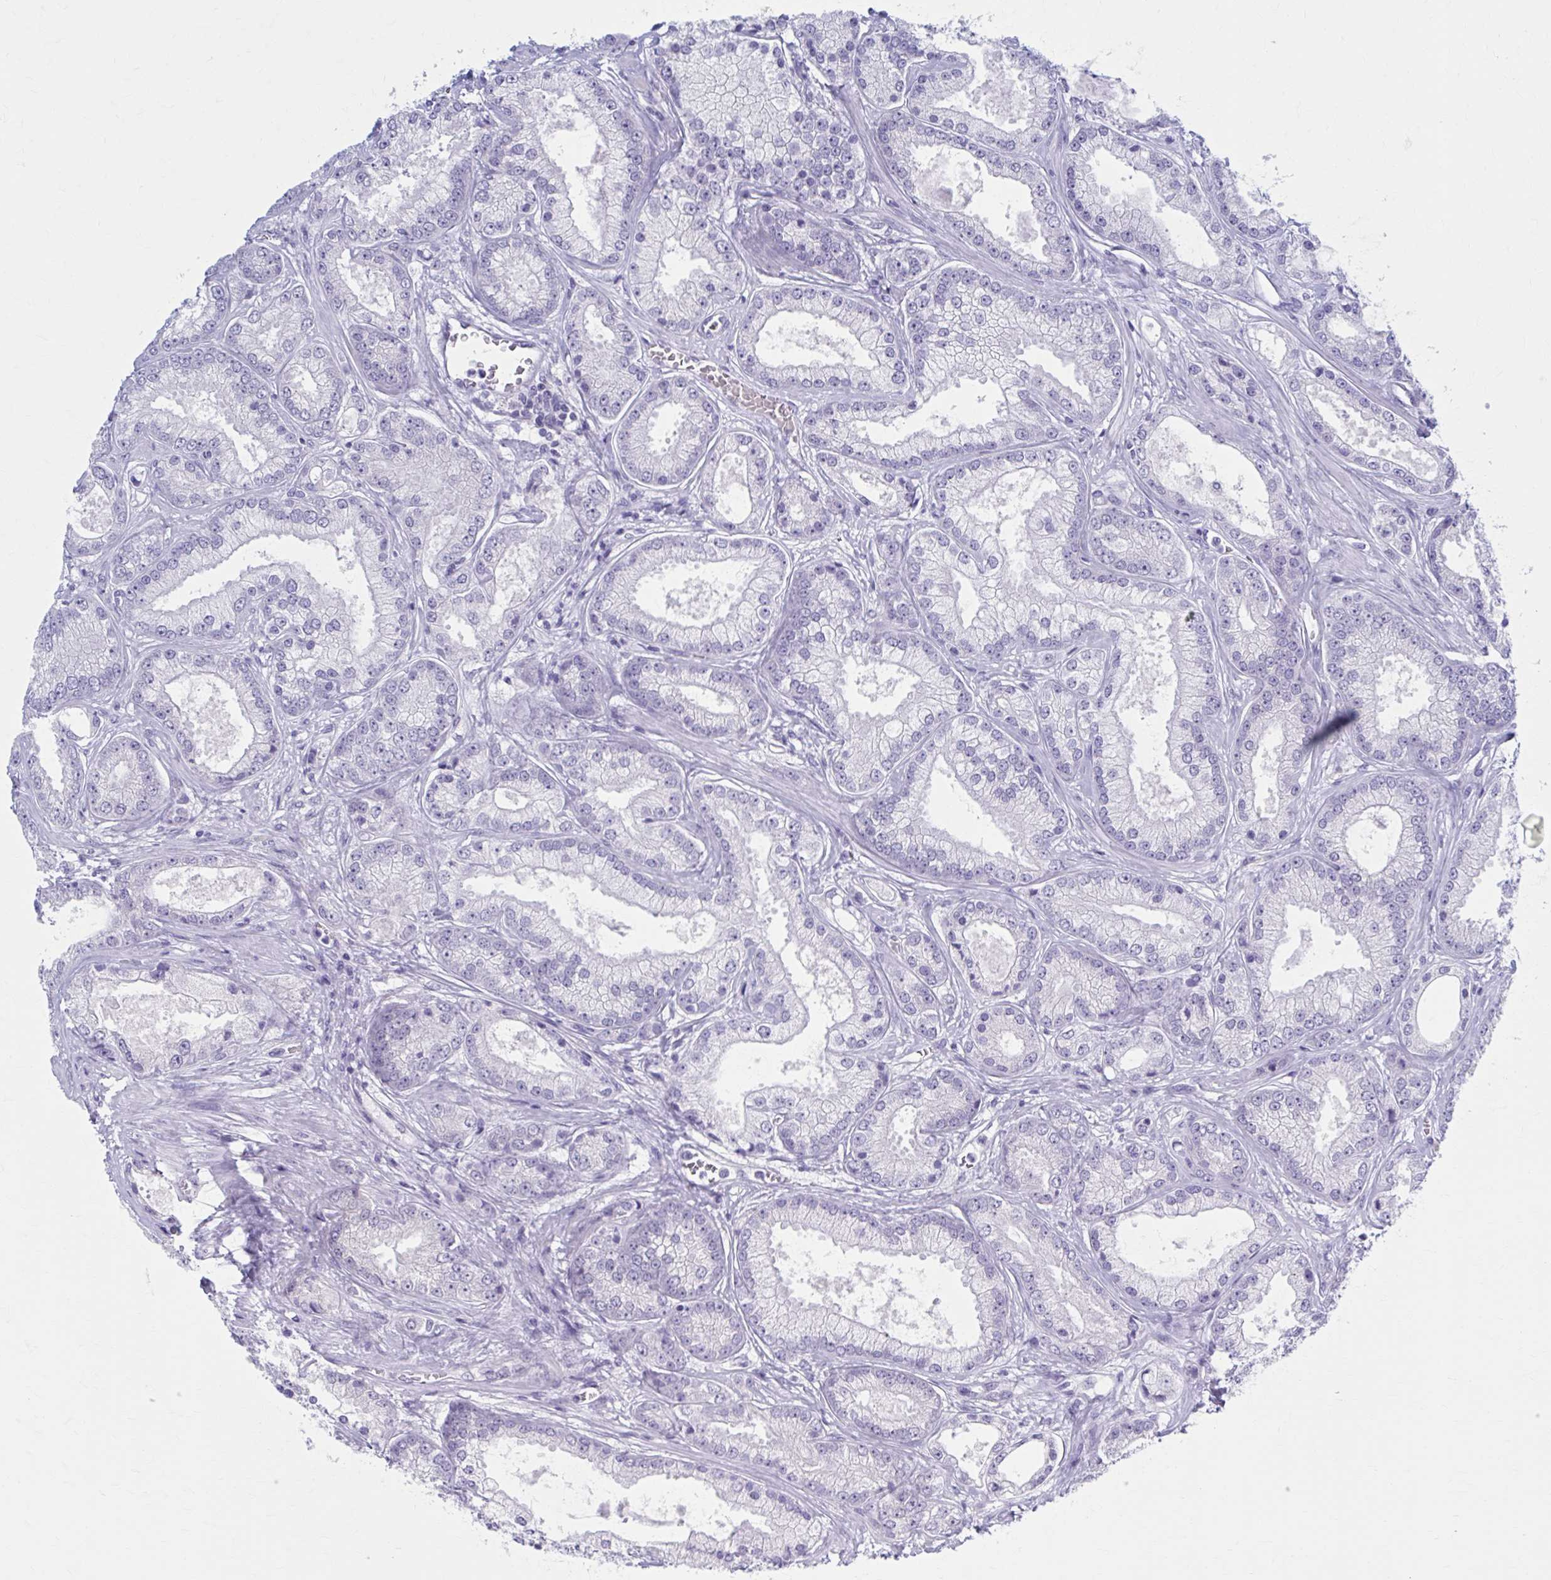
{"staining": {"intensity": "negative", "quantity": "none", "location": "none"}, "tissue": "prostate cancer", "cell_type": "Tumor cells", "image_type": "cancer", "snomed": [{"axis": "morphology", "description": "Adenocarcinoma, High grade"}, {"axis": "topography", "description": "Prostate"}], "caption": "Image shows no significant protein expression in tumor cells of prostate high-grade adenocarcinoma. Nuclei are stained in blue.", "gene": "CCDC105", "patient": {"sex": "male", "age": 67}}